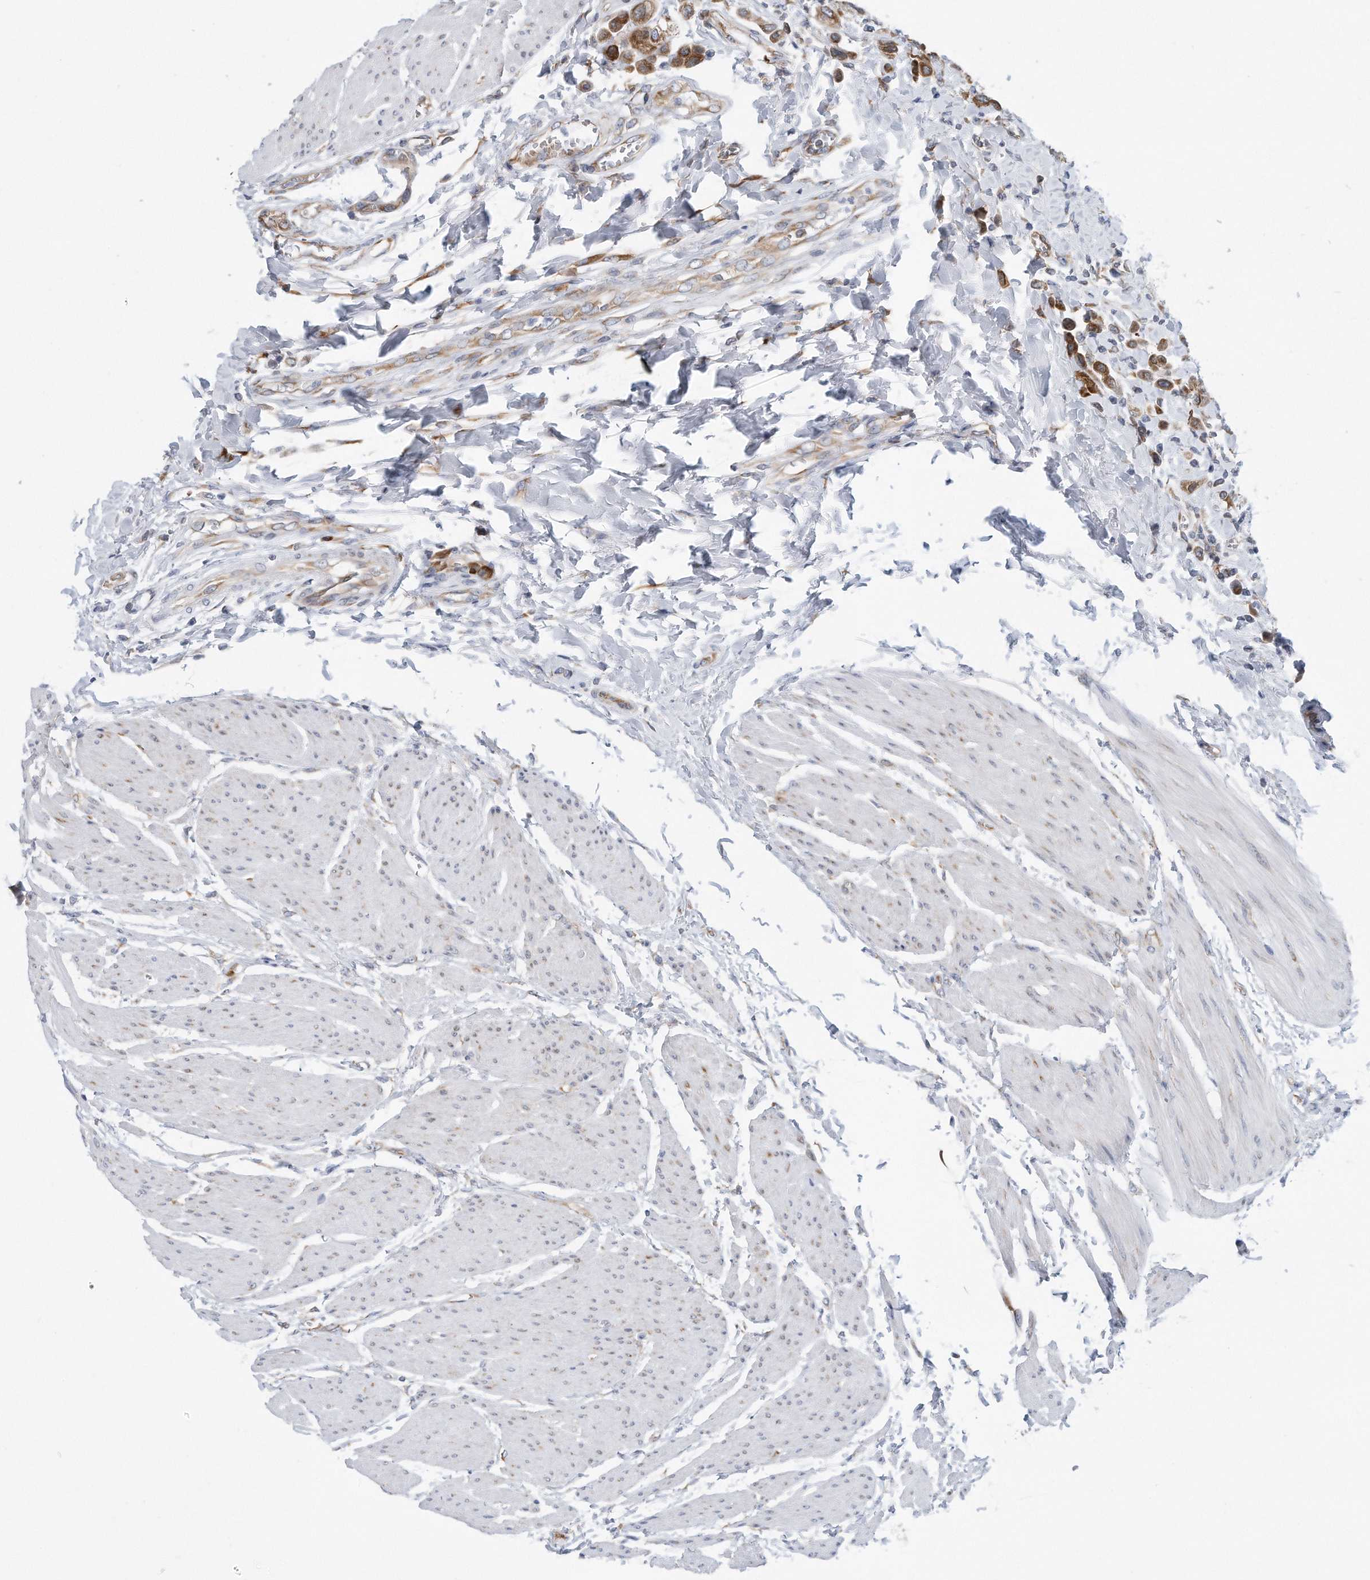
{"staining": {"intensity": "moderate", "quantity": ">75%", "location": "cytoplasmic/membranous"}, "tissue": "urothelial cancer", "cell_type": "Tumor cells", "image_type": "cancer", "snomed": [{"axis": "morphology", "description": "Urothelial carcinoma, High grade"}, {"axis": "topography", "description": "Urinary bladder"}], "caption": "This histopathology image displays IHC staining of human high-grade urothelial carcinoma, with medium moderate cytoplasmic/membranous staining in approximately >75% of tumor cells.", "gene": "RPL26L1", "patient": {"sex": "male", "age": 50}}